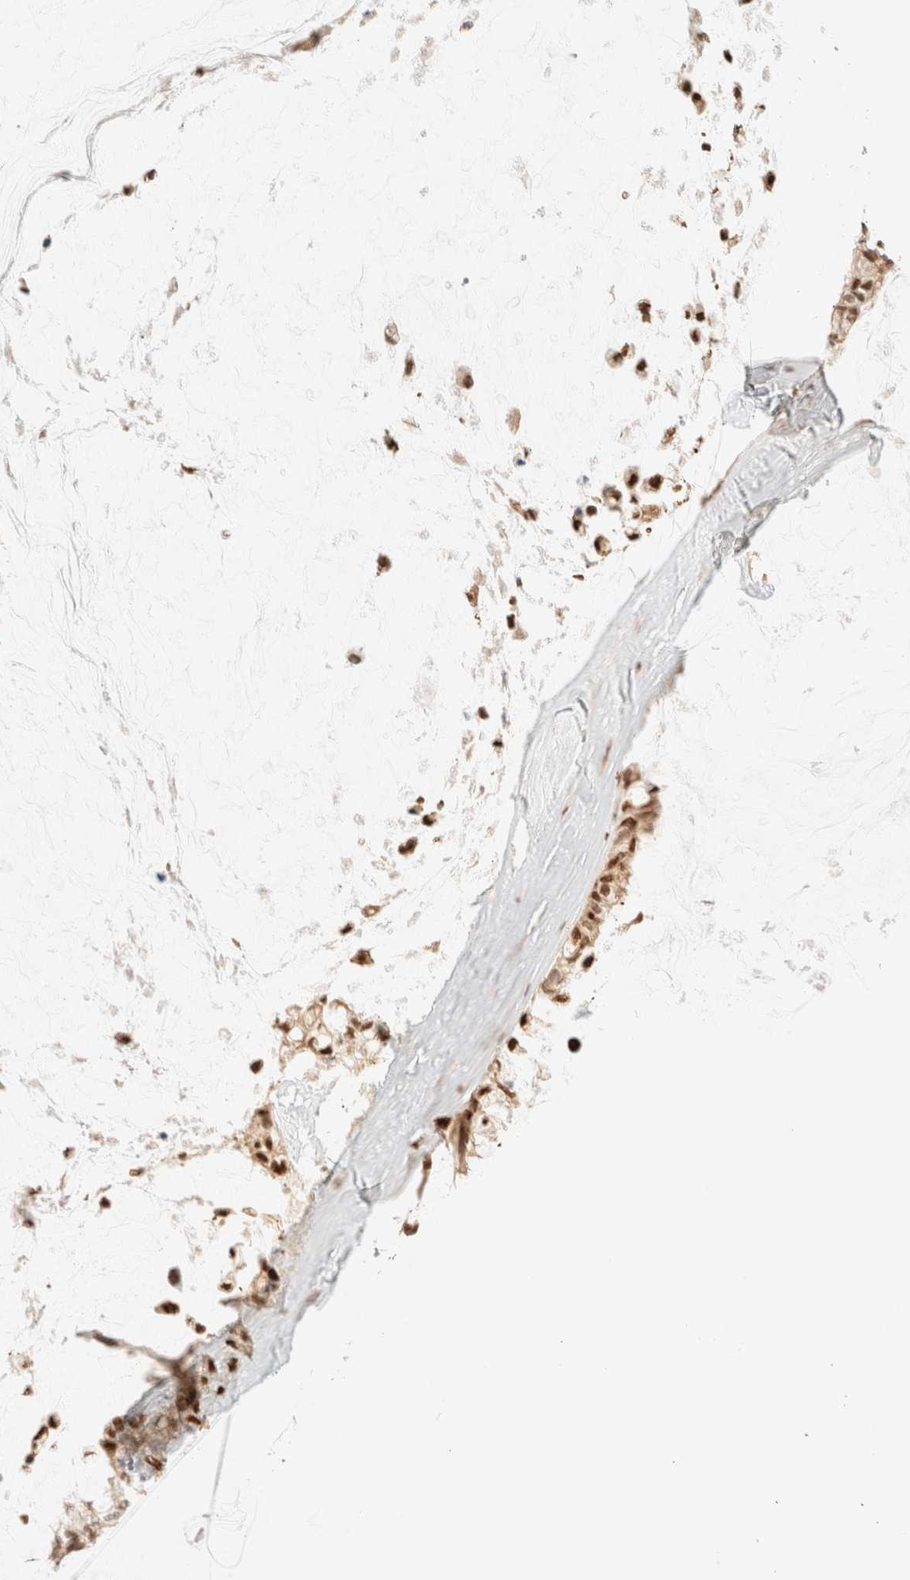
{"staining": {"intensity": "strong", "quantity": ">75%", "location": "nuclear"}, "tissue": "ovarian cancer", "cell_type": "Tumor cells", "image_type": "cancer", "snomed": [{"axis": "morphology", "description": "Cystadenocarcinoma, mucinous, NOS"}, {"axis": "topography", "description": "Ovary"}], "caption": "Protein analysis of ovarian cancer tissue demonstrates strong nuclear expression in approximately >75% of tumor cells. (DAB (3,3'-diaminobenzidine) IHC, brown staining for protein, blue staining for nuclei).", "gene": "TSR1", "patient": {"sex": "female", "age": 39}}